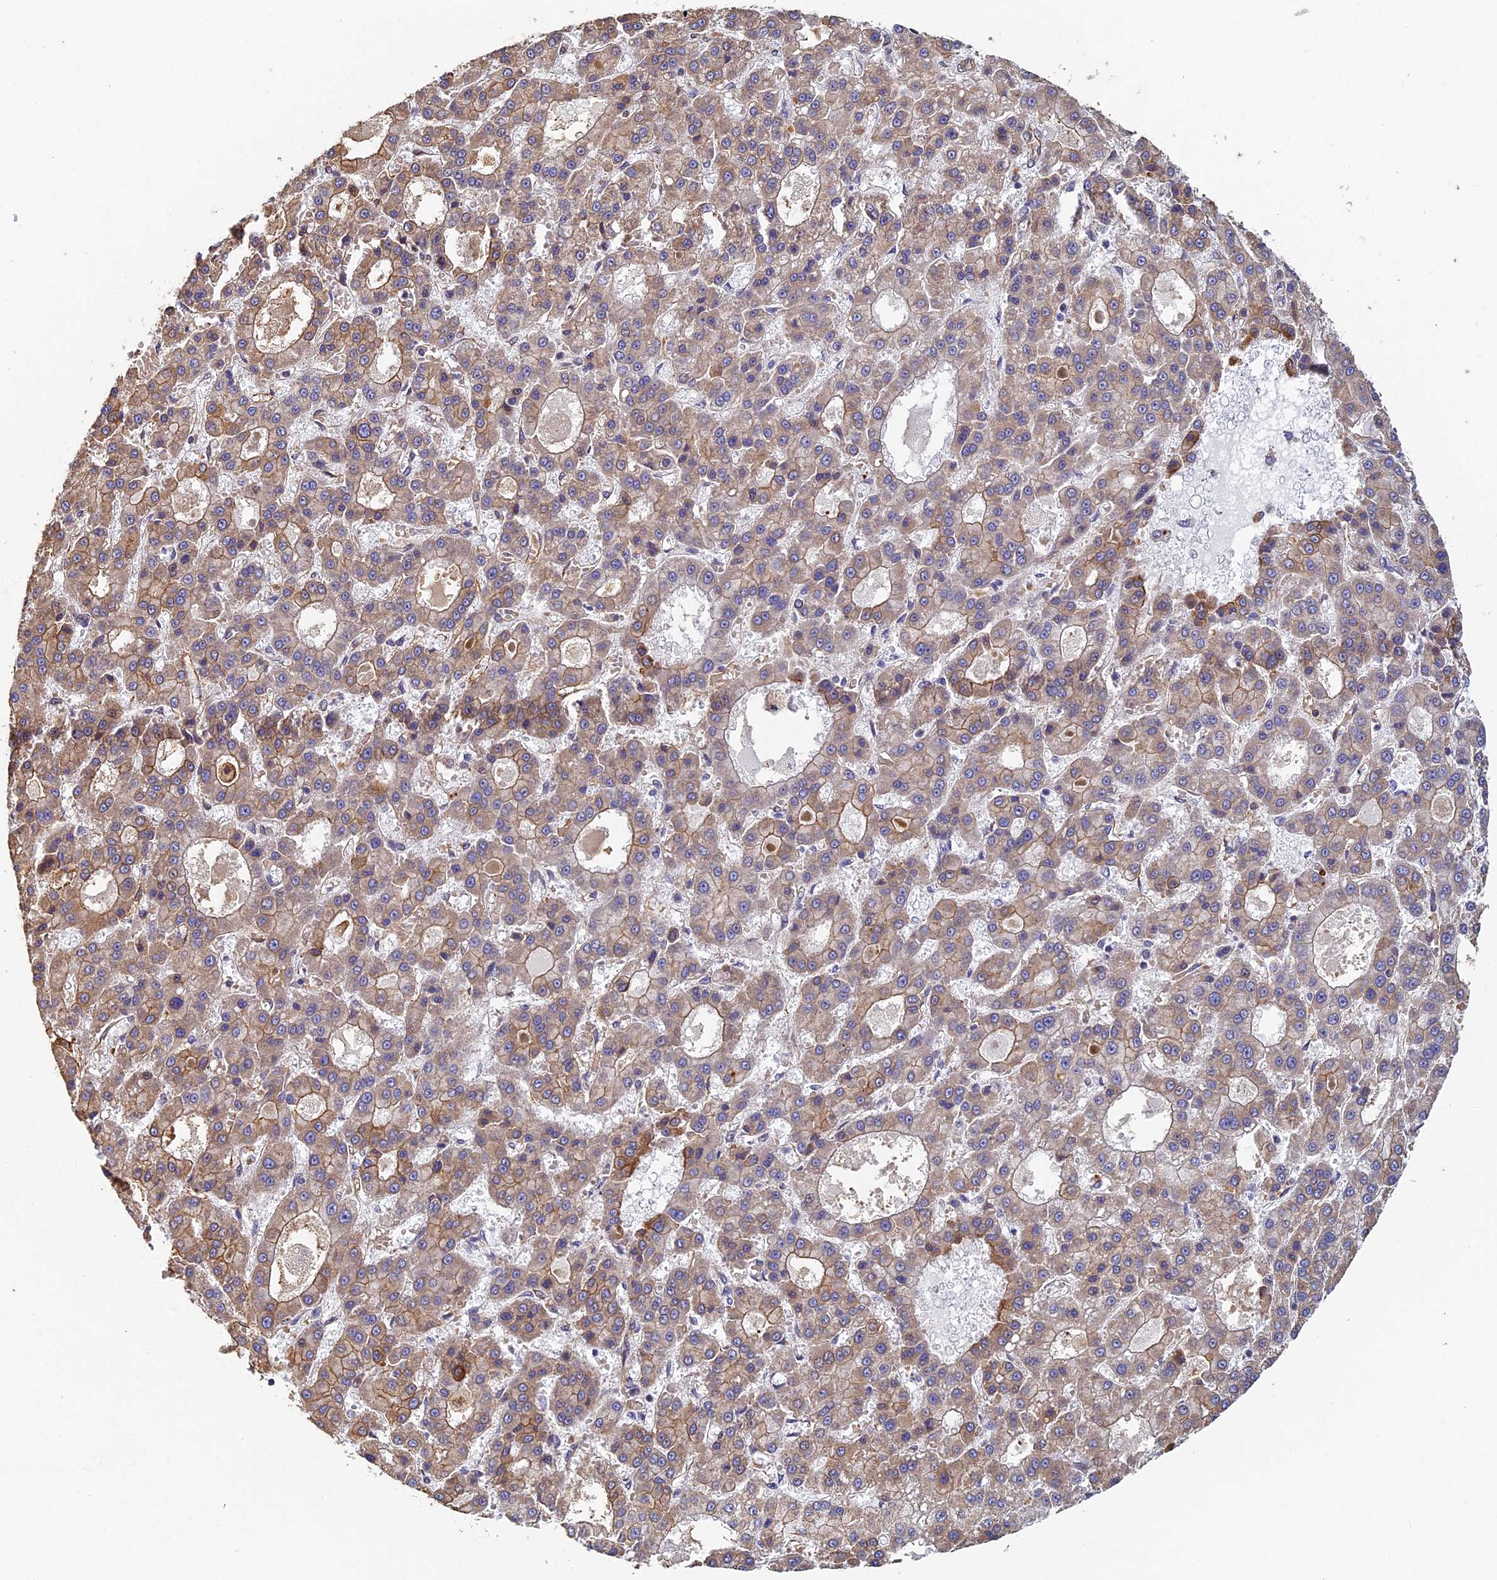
{"staining": {"intensity": "weak", "quantity": ">75%", "location": "cytoplasmic/membranous"}, "tissue": "liver cancer", "cell_type": "Tumor cells", "image_type": "cancer", "snomed": [{"axis": "morphology", "description": "Carcinoma, Hepatocellular, NOS"}, {"axis": "topography", "description": "Liver"}], "caption": "The image reveals a brown stain indicating the presence of a protein in the cytoplasmic/membranous of tumor cells in hepatocellular carcinoma (liver). (DAB (3,3'-diaminobenzidine) IHC with brightfield microscopy, high magnification).", "gene": "LRRC57", "patient": {"sex": "male", "age": 70}}